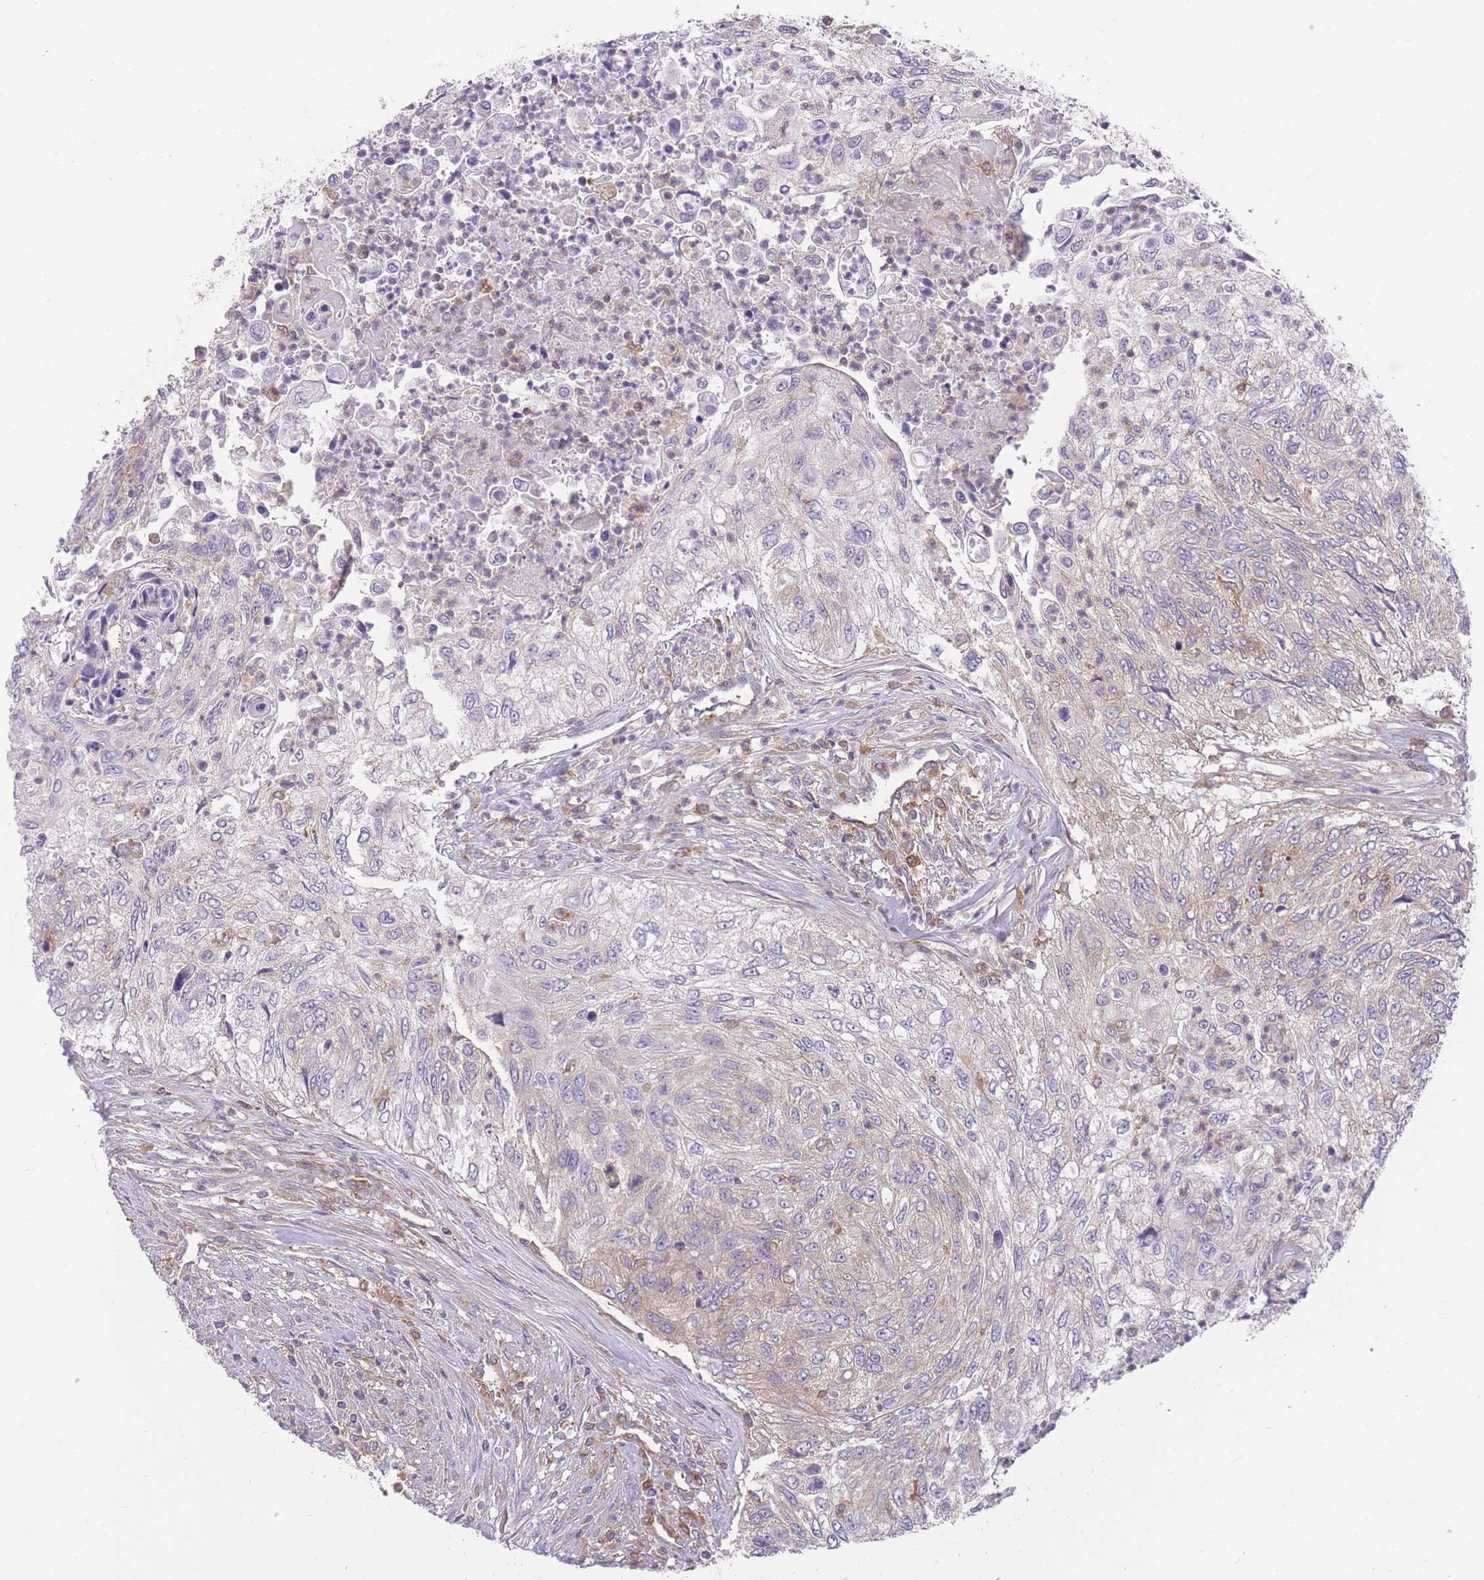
{"staining": {"intensity": "weak", "quantity": "<25%", "location": "cytoplasmic/membranous"}, "tissue": "urothelial cancer", "cell_type": "Tumor cells", "image_type": "cancer", "snomed": [{"axis": "morphology", "description": "Urothelial carcinoma, High grade"}, {"axis": "topography", "description": "Urinary bladder"}], "caption": "This is an immunohistochemistry (IHC) image of urothelial cancer. There is no staining in tumor cells.", "gene": "PRKAR1A", "patient": {"sex": "female", "age": 60}}